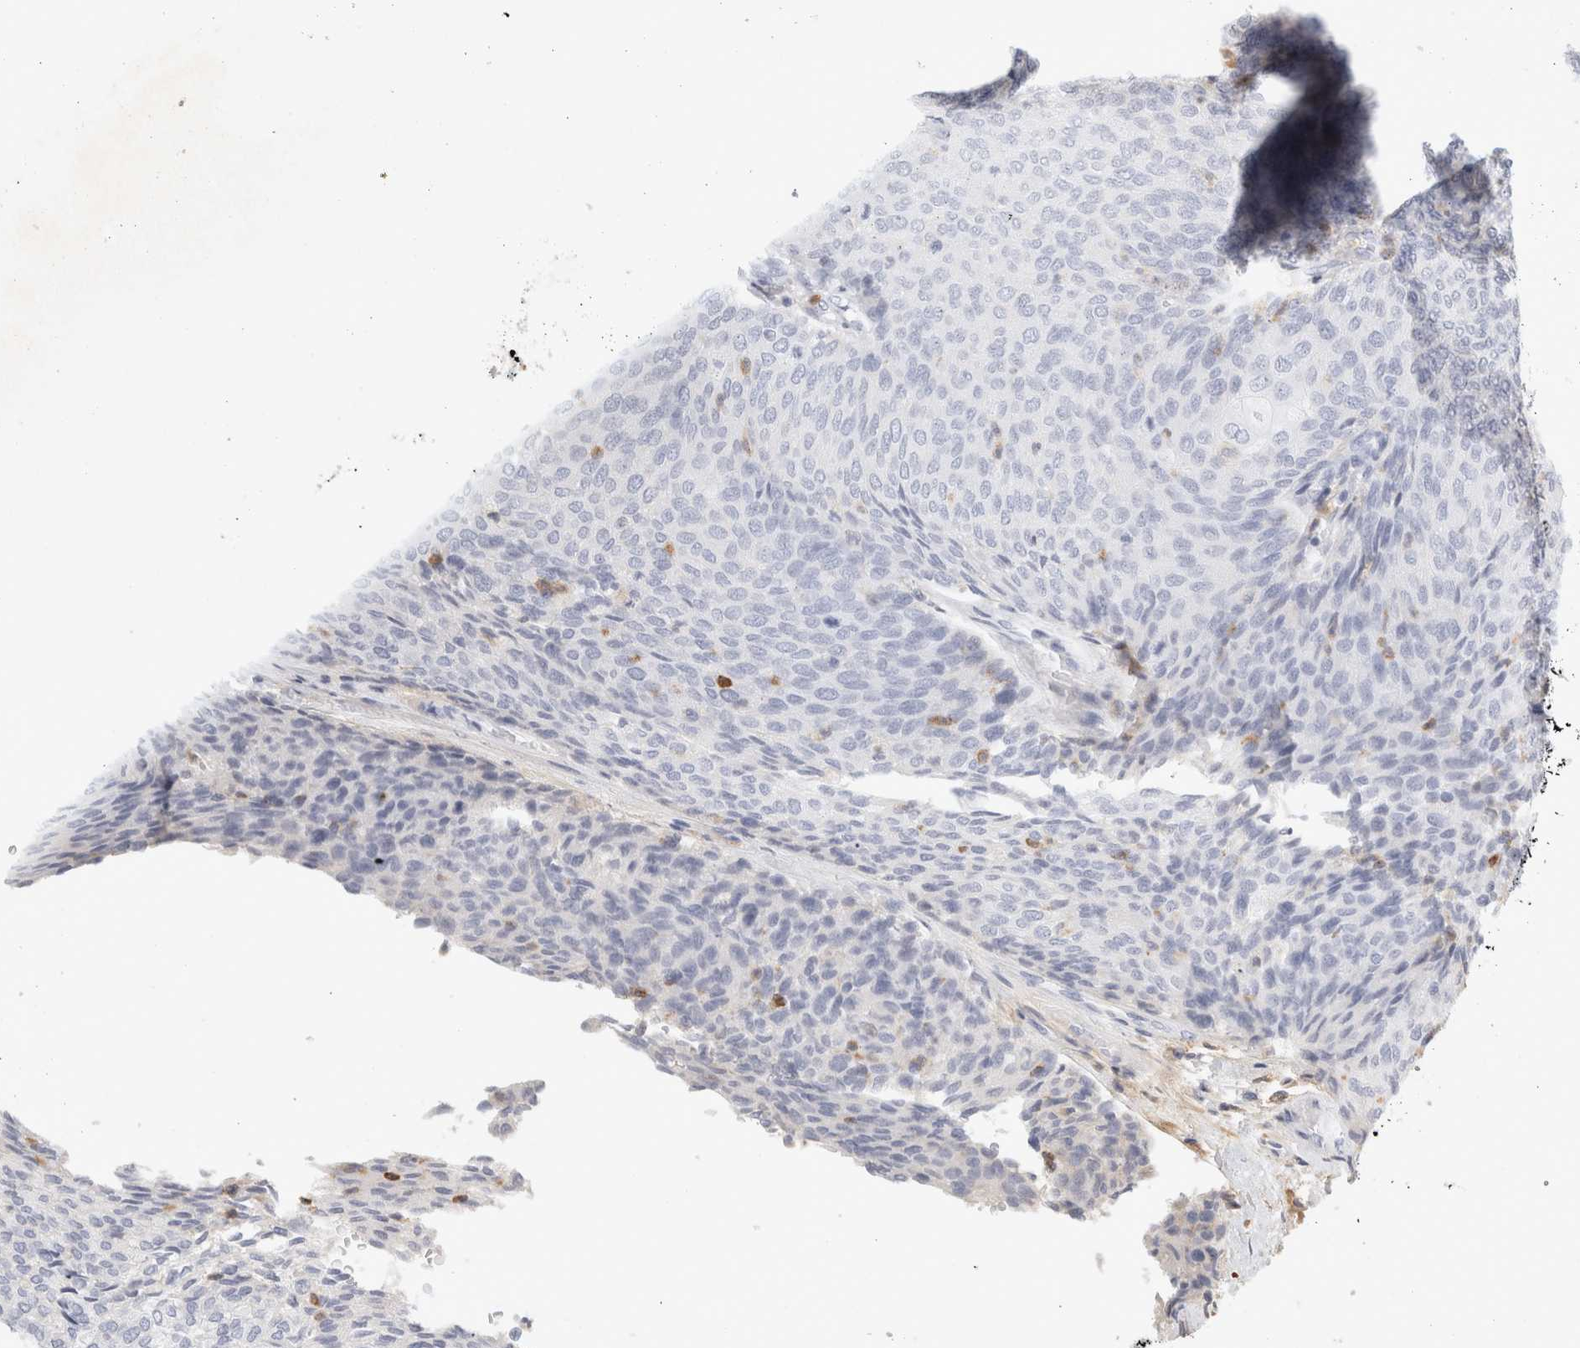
{"staining": {"intensity": "negative", "quantity": "none", "location": "none"}, "tissue": "urothelial cancer", "cell_type": "Tumor cells", "image_type": "cancer", "snomed": [{"axis": "morphology", "description": "Urothelial carcinoma, Low grade"}, {"axis": "topography", "description": "Urinary bladder"}], "caption": "There is no significant expression in tumor cells of urothelial cancer. (DAB (3,3'-diaminobenzidine) IHC with hematoxylin counter stain).", "gene": "FGL2", "patient": {"sex": "female", "age": 79}}